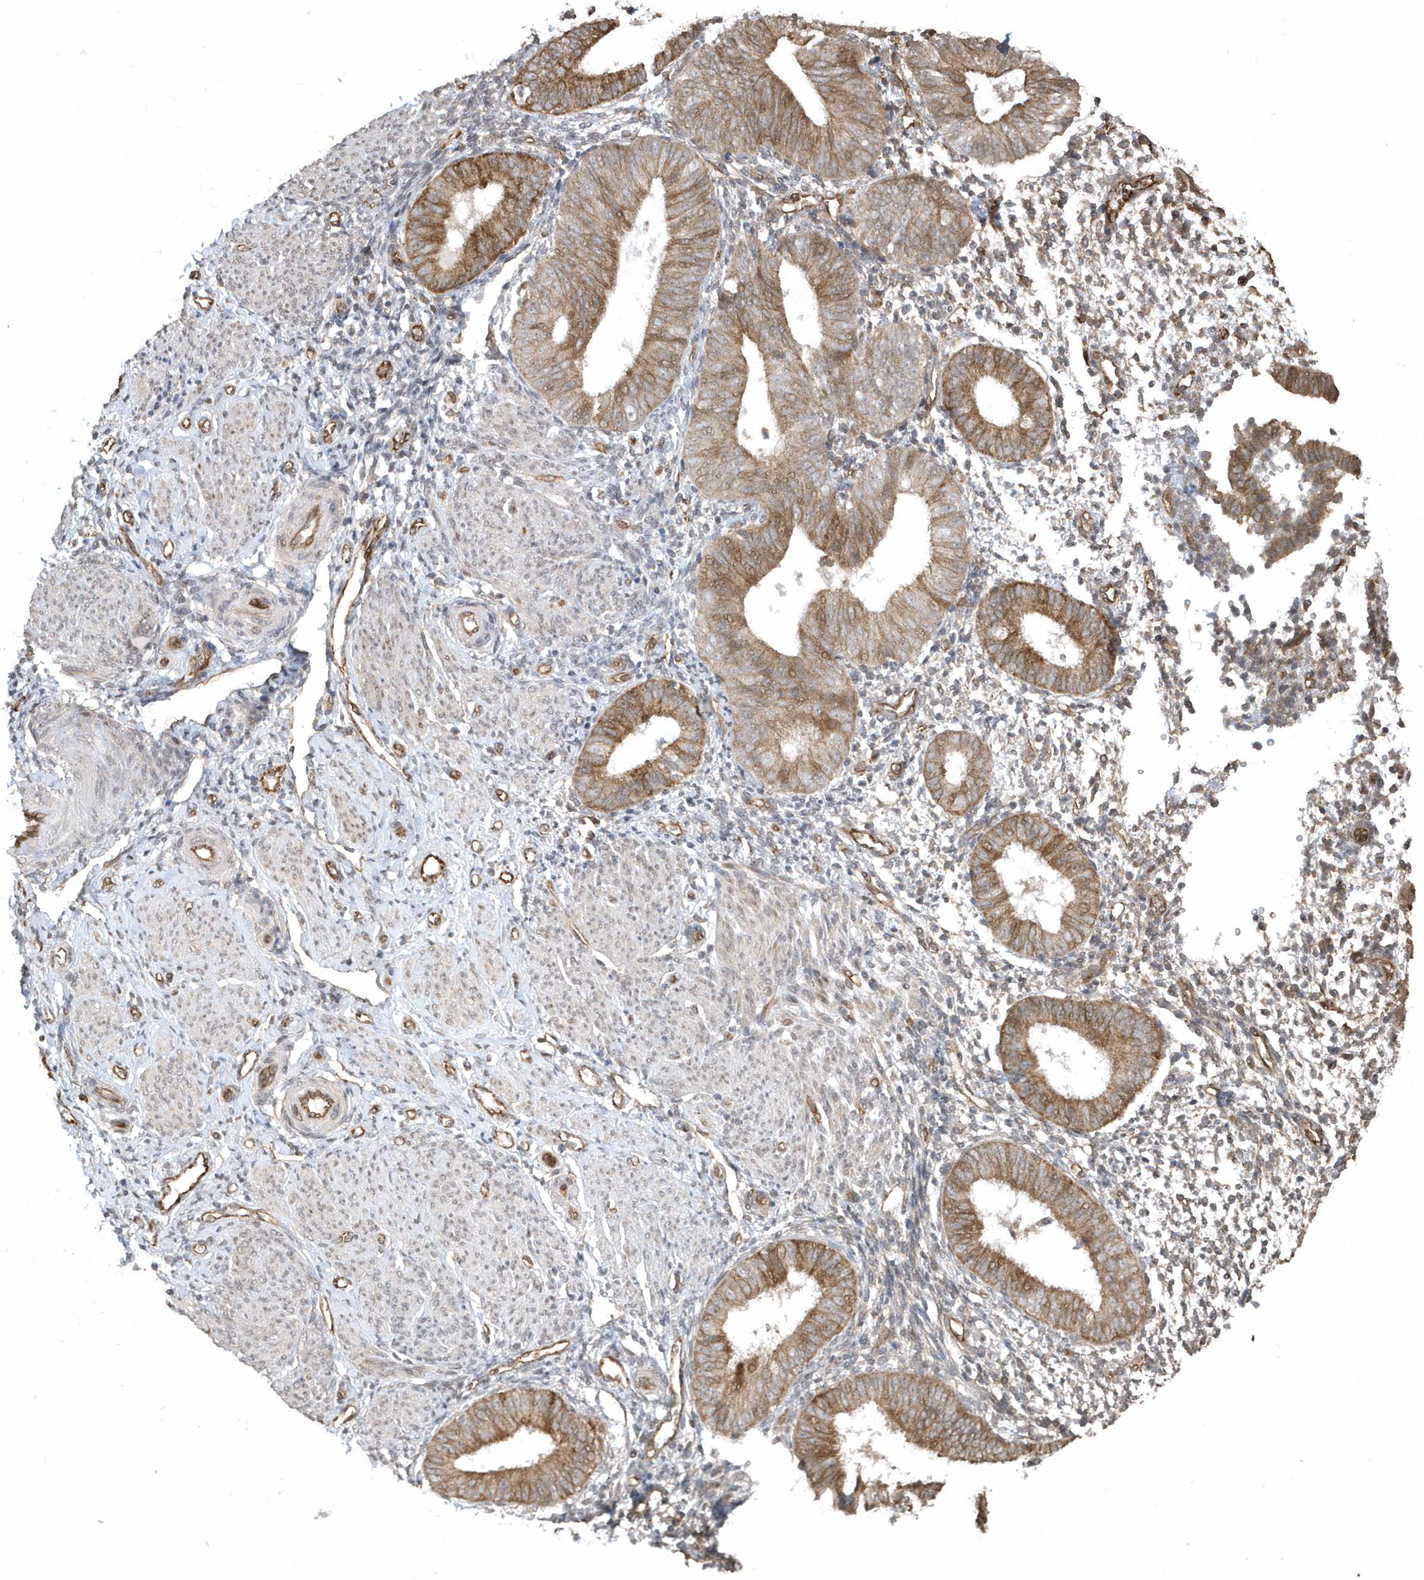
{"staining": {"intensity": "moderate", "quantity": ">75%", "location": "cytoplasmic/membranous"}, "tissue": "endometrium", "cell_type": "Cells in endometrial stroma", "image_type": "normal", "snomed": [{"axis": "morphology", "description": "Normal tissue, NOS"}, {"axis": "topography", "description": "Uterus"}, {"axis": "topography", "description": "Endometrium"}], "caption": "Endometrium stained with DAB IHC exhibits medium levels of moderate cytoplasmic/membranous staining in about >75% of cells in endometrial stroma.", "gene": "HERPUD1", "patient": {"sex": "female", "age": 48}}